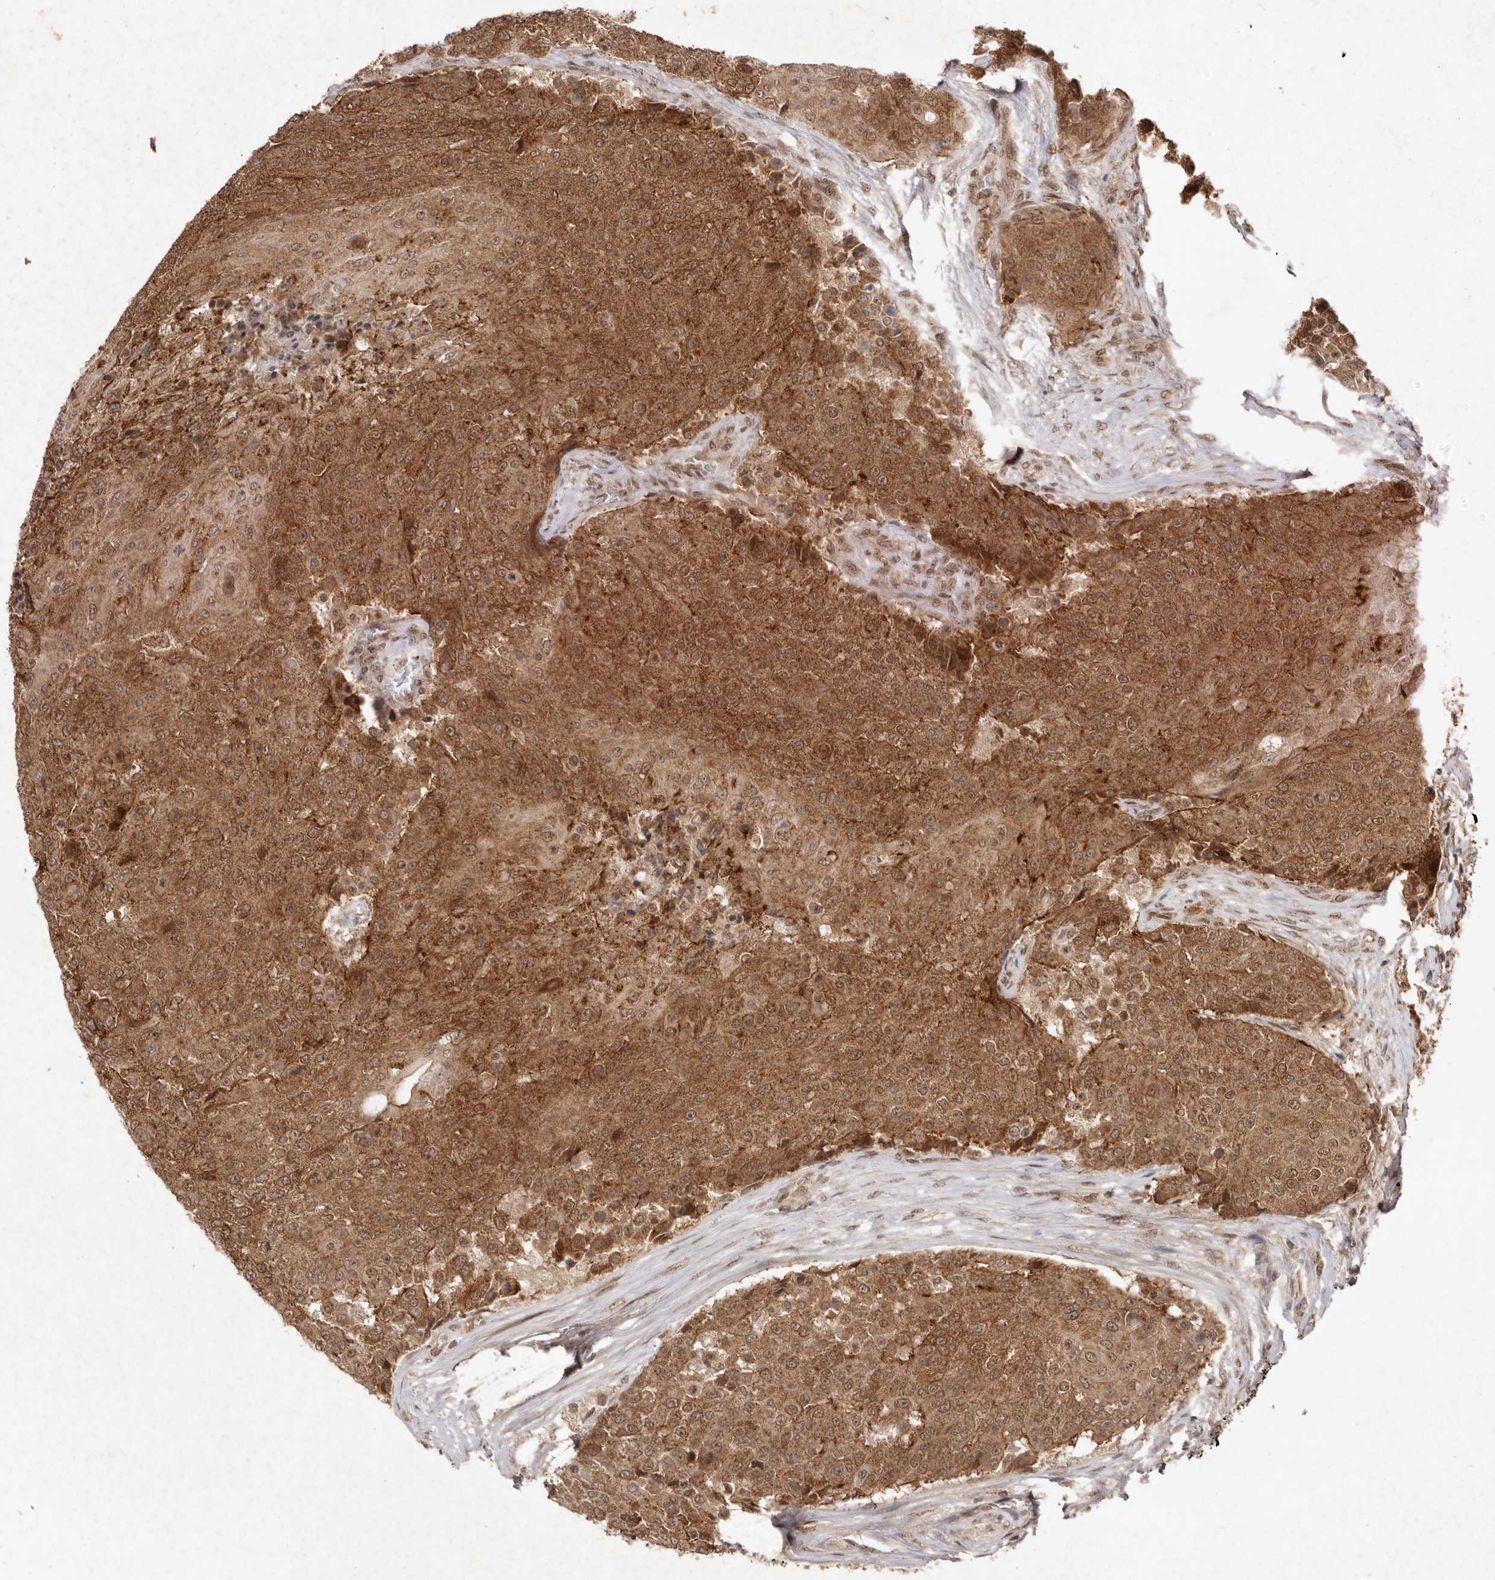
{"staining": {"intensity": "moderate", "quantity": ">75%", "location": "cytoplasmic/membranous,nuclear"}, "tissue": "urothelial cancer", "cell_type": "Tumor cells", "image_type": "cancer", "snomed": [{"axis": "morphology", "description": "Urothelial carcinoma, High grade"}, {"axis": "topography", "description": "Urinary bladder"}], "caption": "This micrograph demonstrates urothelial cancer stained with IHC to label a protein in brown. The cytoplasmic/membranous and nuclear of tumor cells show moderate positivity for the protein. Nuclei are counter-stained blue.", "gene": "TARS2", "patient": {"sex": "female", "age": 63}}